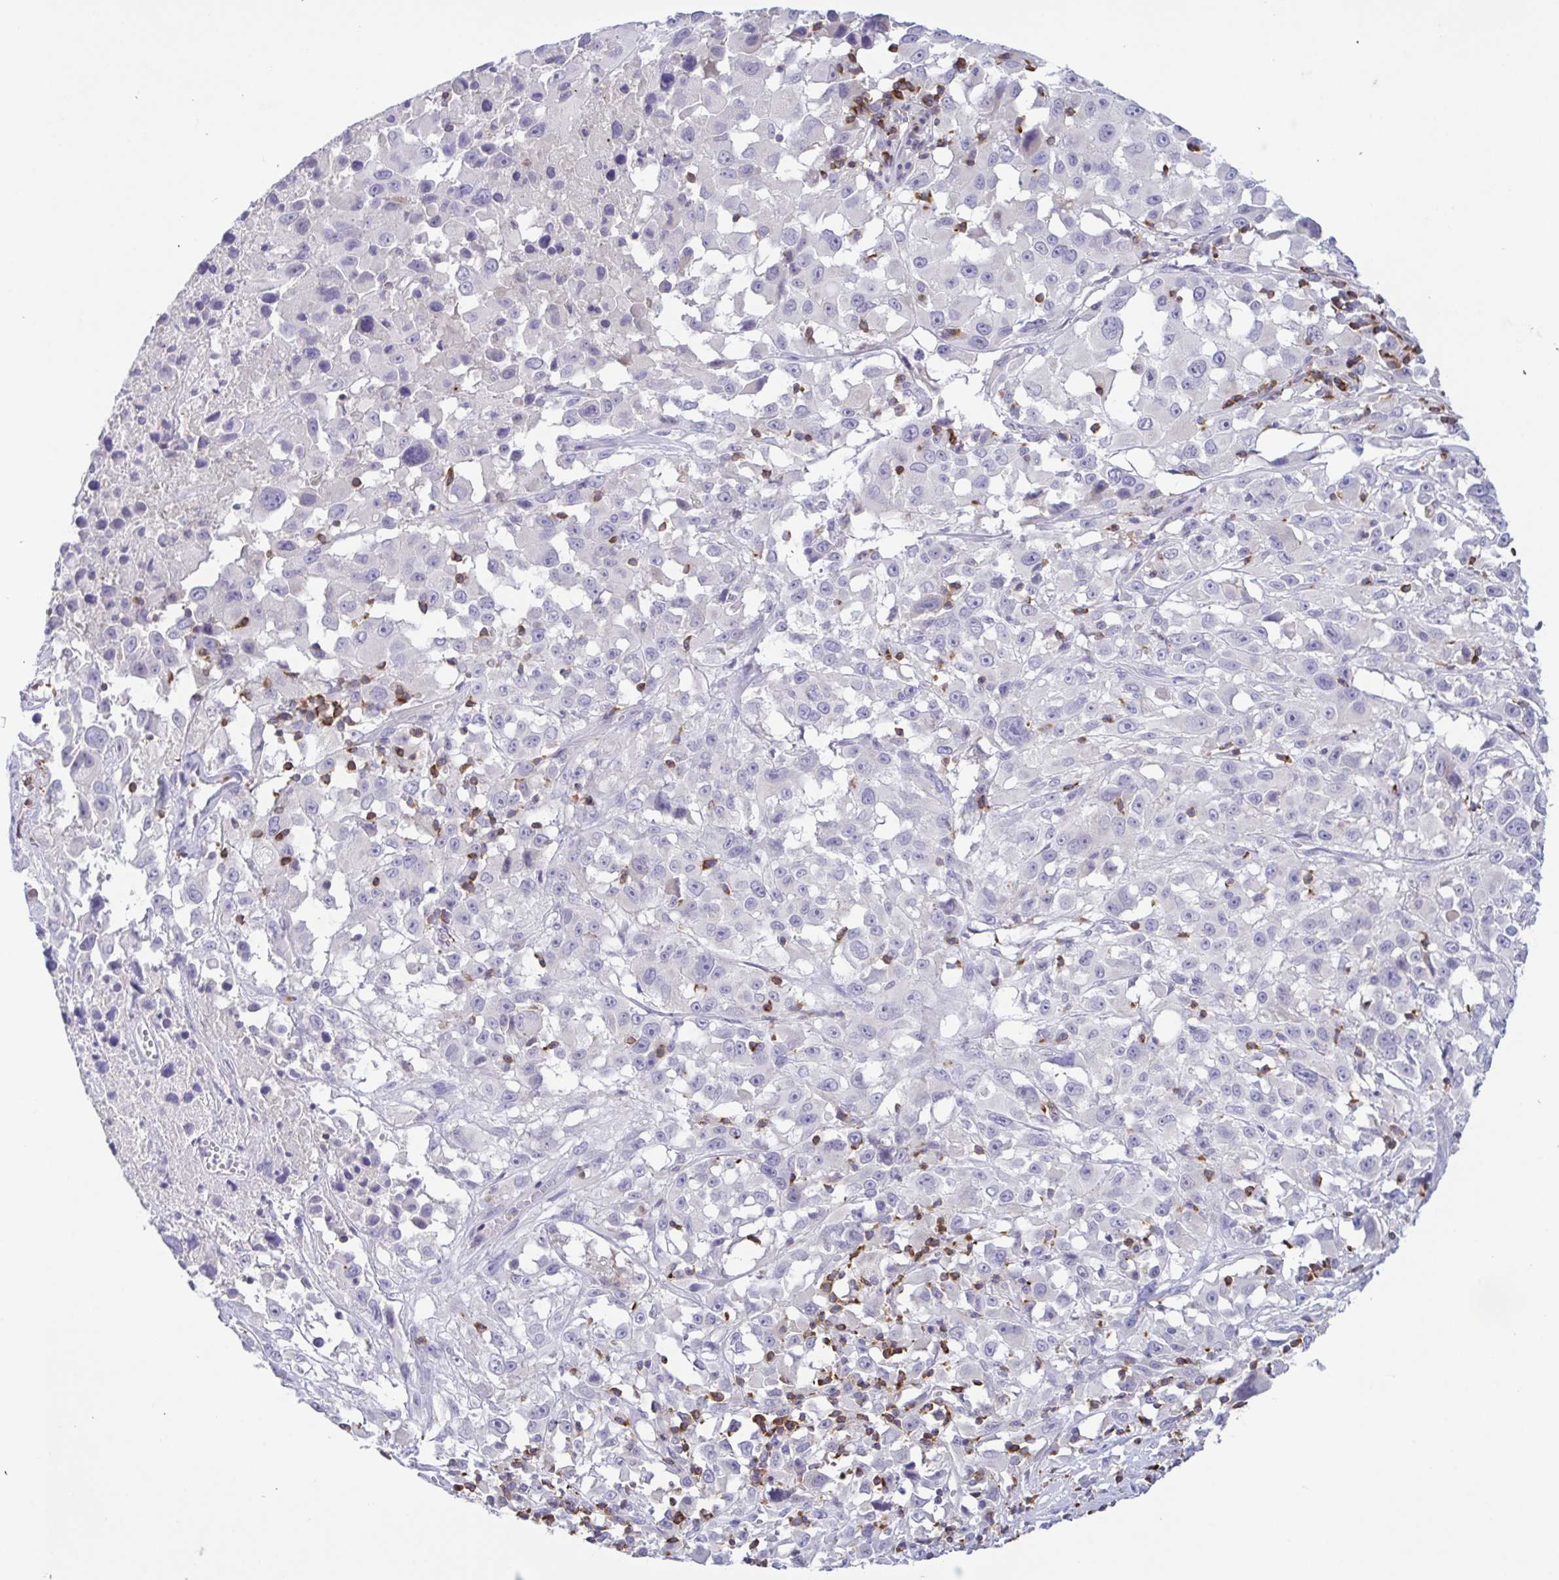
{"staining": {"intensity": "negative", "quantity": "none", "location": "none"}, "tissue": "melanoma", "cell_type": "Tumor cells", "image_type": "cancer", "snomed": [{"axis": "morphology", "description": "Malignant melanoma, Metastatic site"}, {"axis": "topography", "description": "Soft tissue"}], "caption": "Immunohistochemistry (IHC) of melanoma demonstrates no staining in tumor cells.", "gene": "PGLYRP1", "patient": {"sex": "male", "age": 50}}